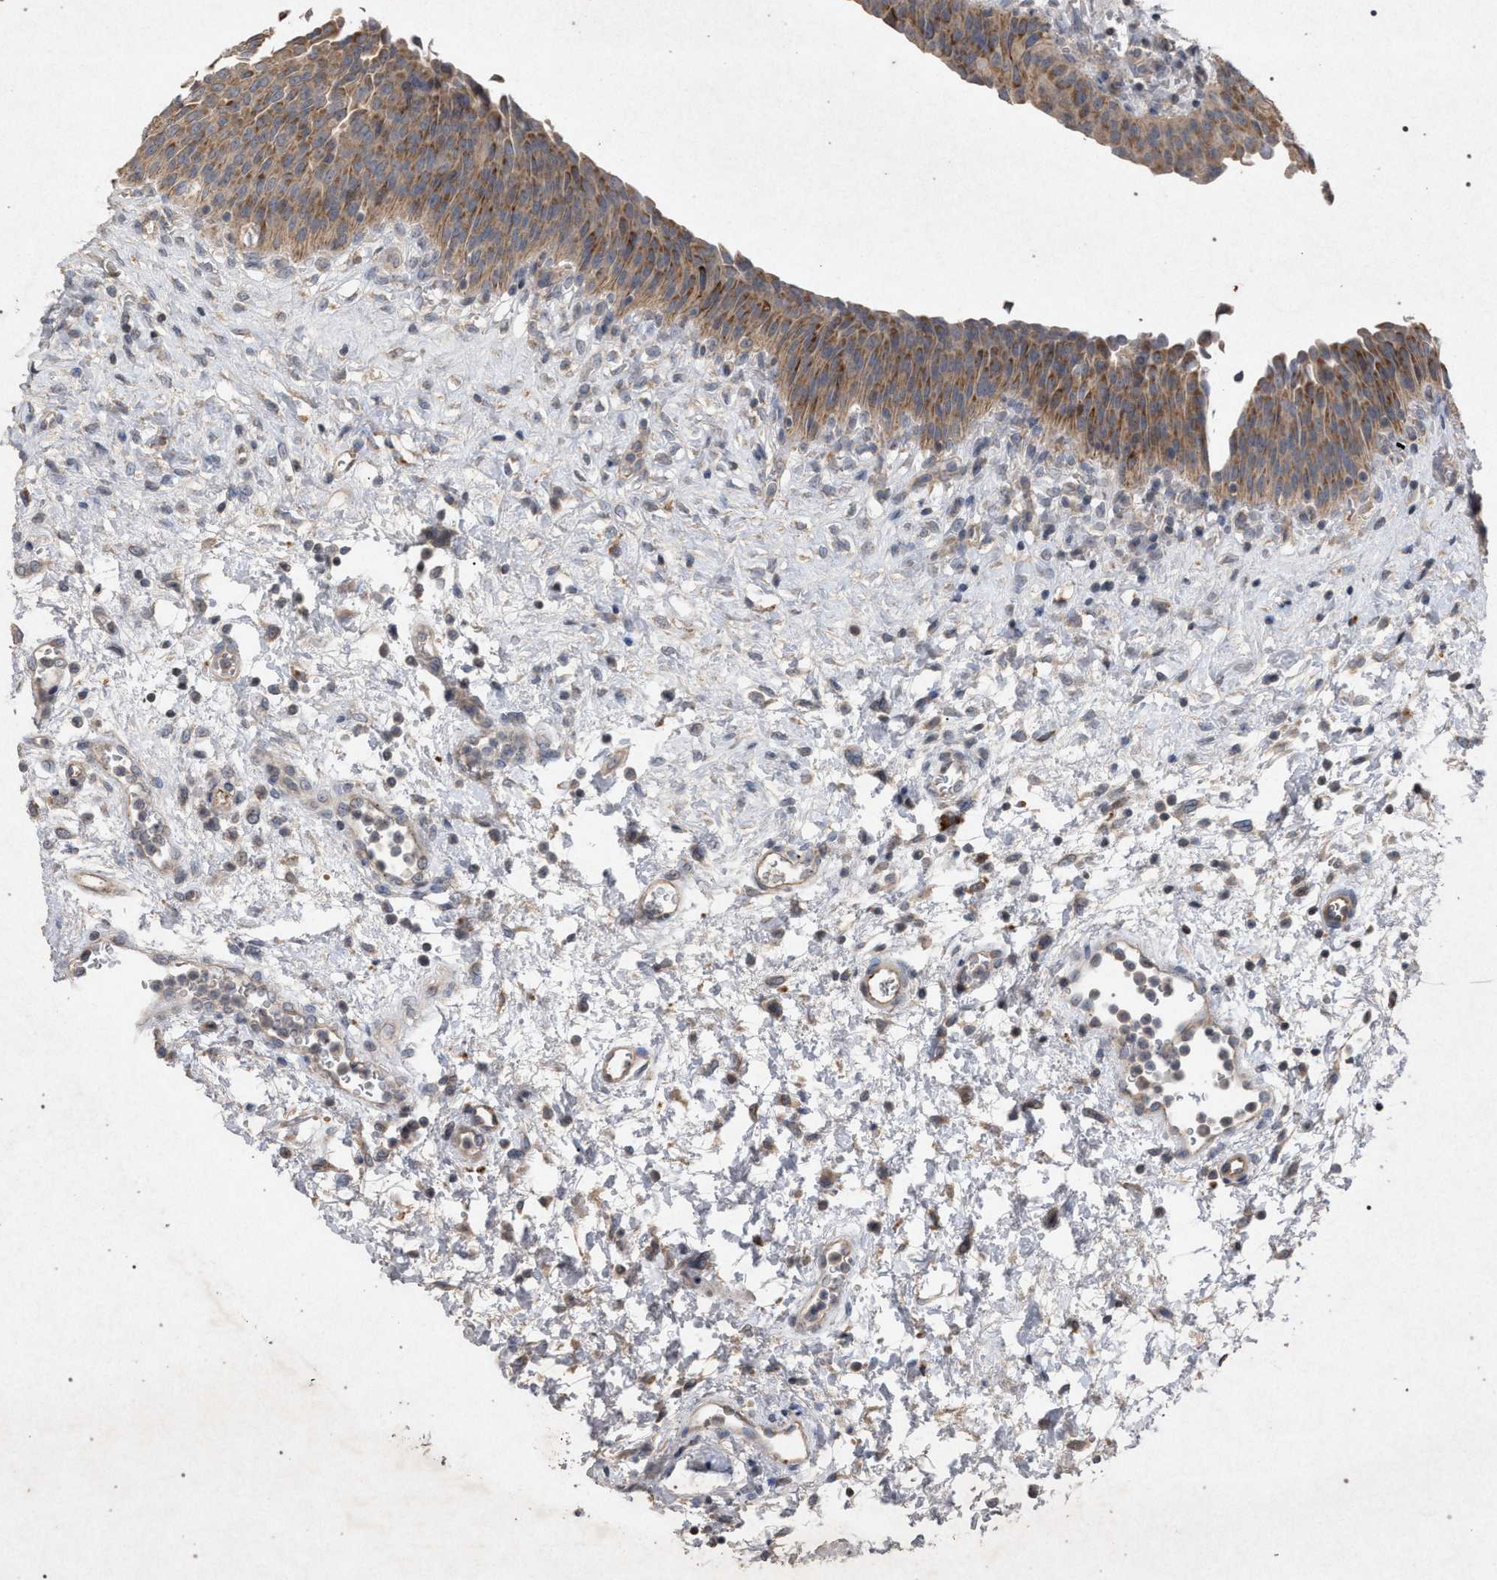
{"staining": {"intensity": "strong", "quantity": ">75%", "location": "cytoplasmic/membranous"}, "tissue": "urinary bladder", "cell_type": "Urothelial cells", "image_type": "normal", "snomed": [{"axis": "morphology", "description": "Normal tissue, NOS"}, {"axis": "morphology", "description": "Dysplasia, NOS"}, {"axis": "topography", "description": "Urinary bladder"}], "caption": "IHC (DAB) staining of unremarkable urinary bladder reveals strong cytoplasmic/membranous protein expression in about >75% of urothelial cells.", "gene": "PKD2L1", "patient": {"sex": "male", "age": 35}}